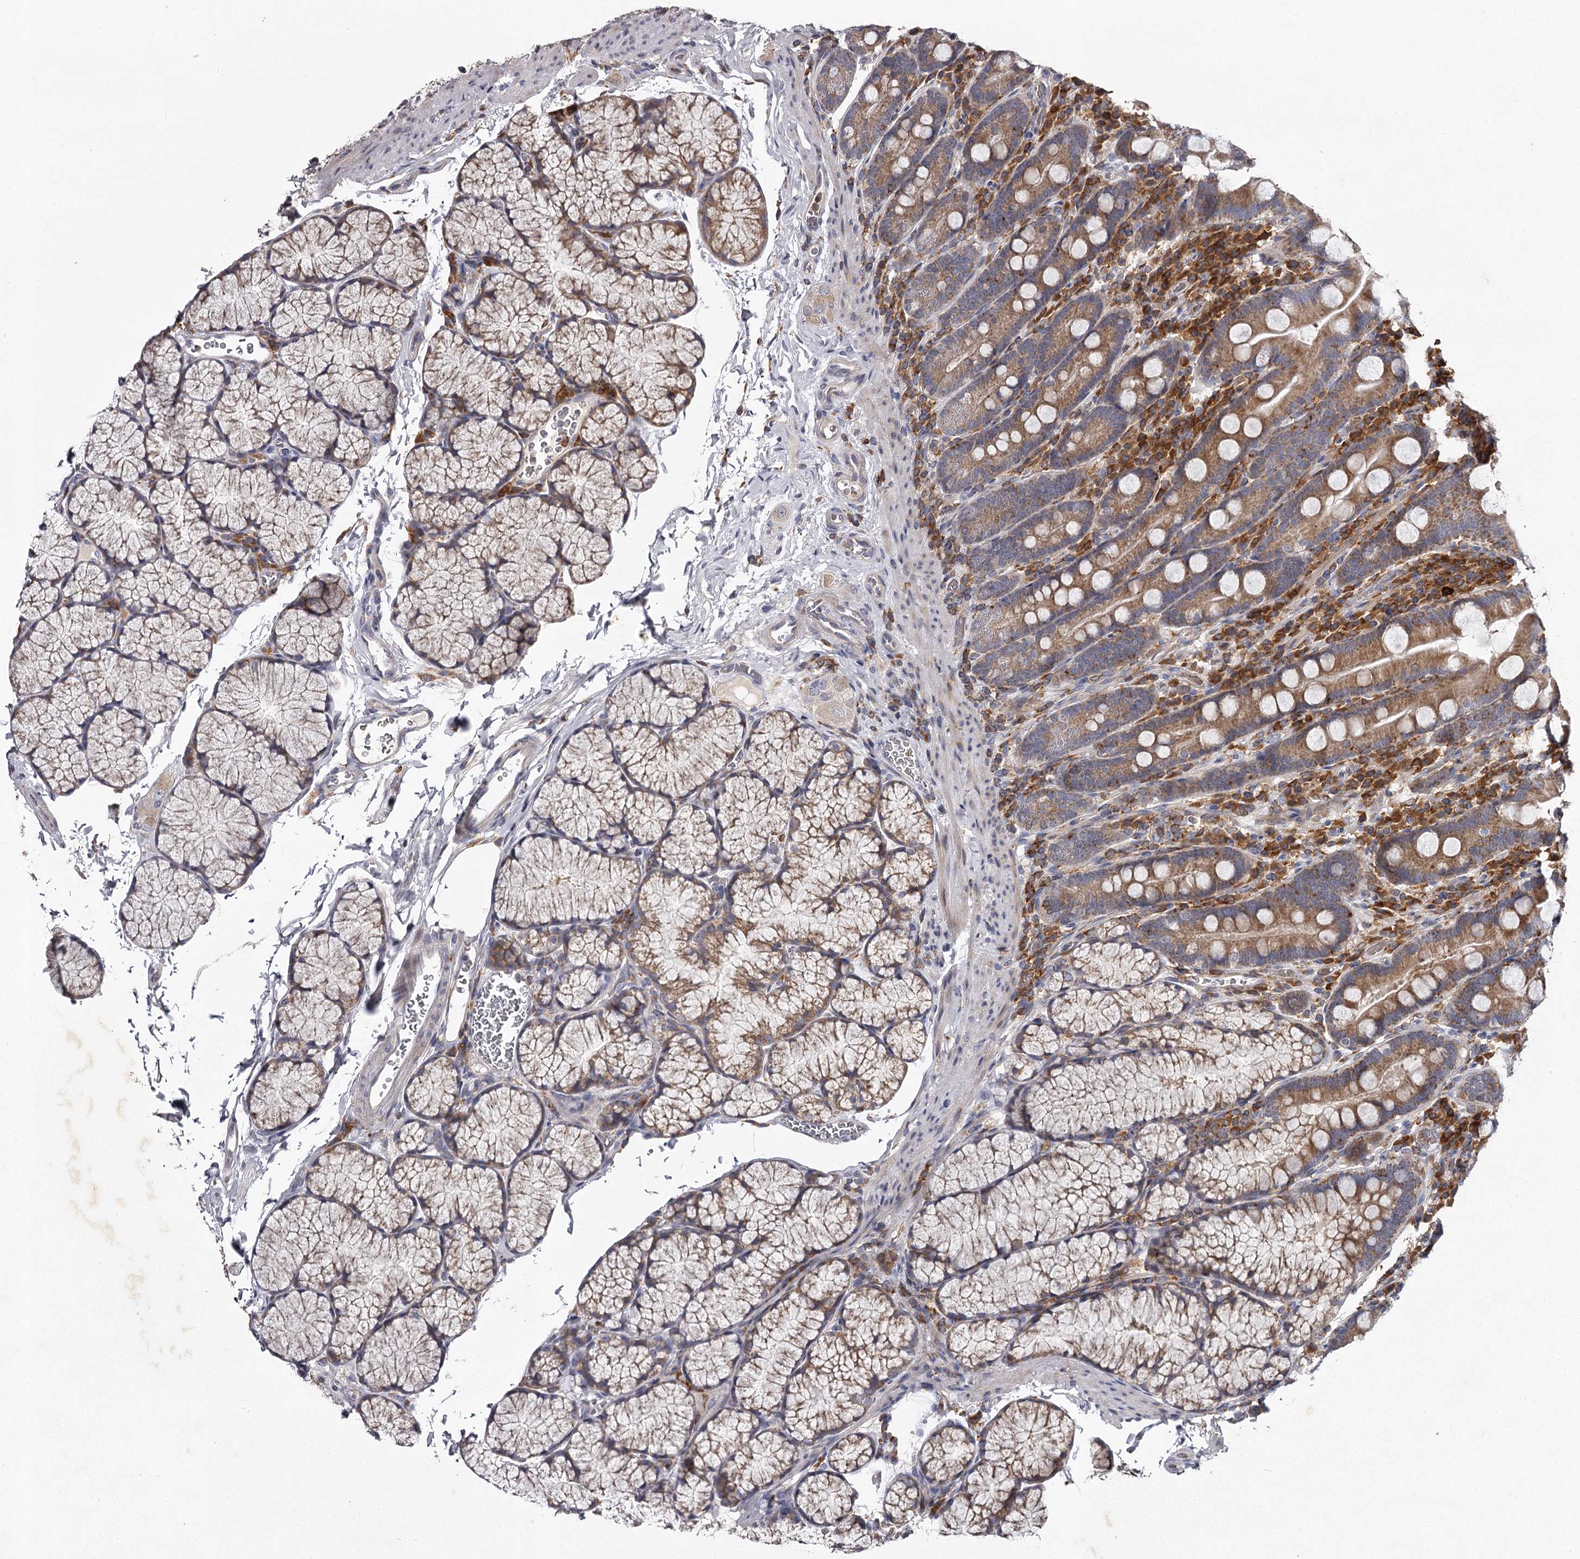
{"staining": {"intensity": "moderate", "quantity": ">75%", "location": "cytoplasmic/membranous"}, "tissue": "duodenum", "cell_type": "Glandular cells", "image_type": "normal", "snomed": [{"axis": "morphology", "description": "Normal tissue, NOS"}, {"axis": "topography", "description": "Duodenum"}], "caption": "A high-resolution photomicrograph shows IHC staining of unremarkable duodenum, which demonstrates moderate cytoplasmic/membranous expression in approximately >75% of glandular cells.", "gene": "RASSF6", "patient": {"sex": "male", "age": 35}}